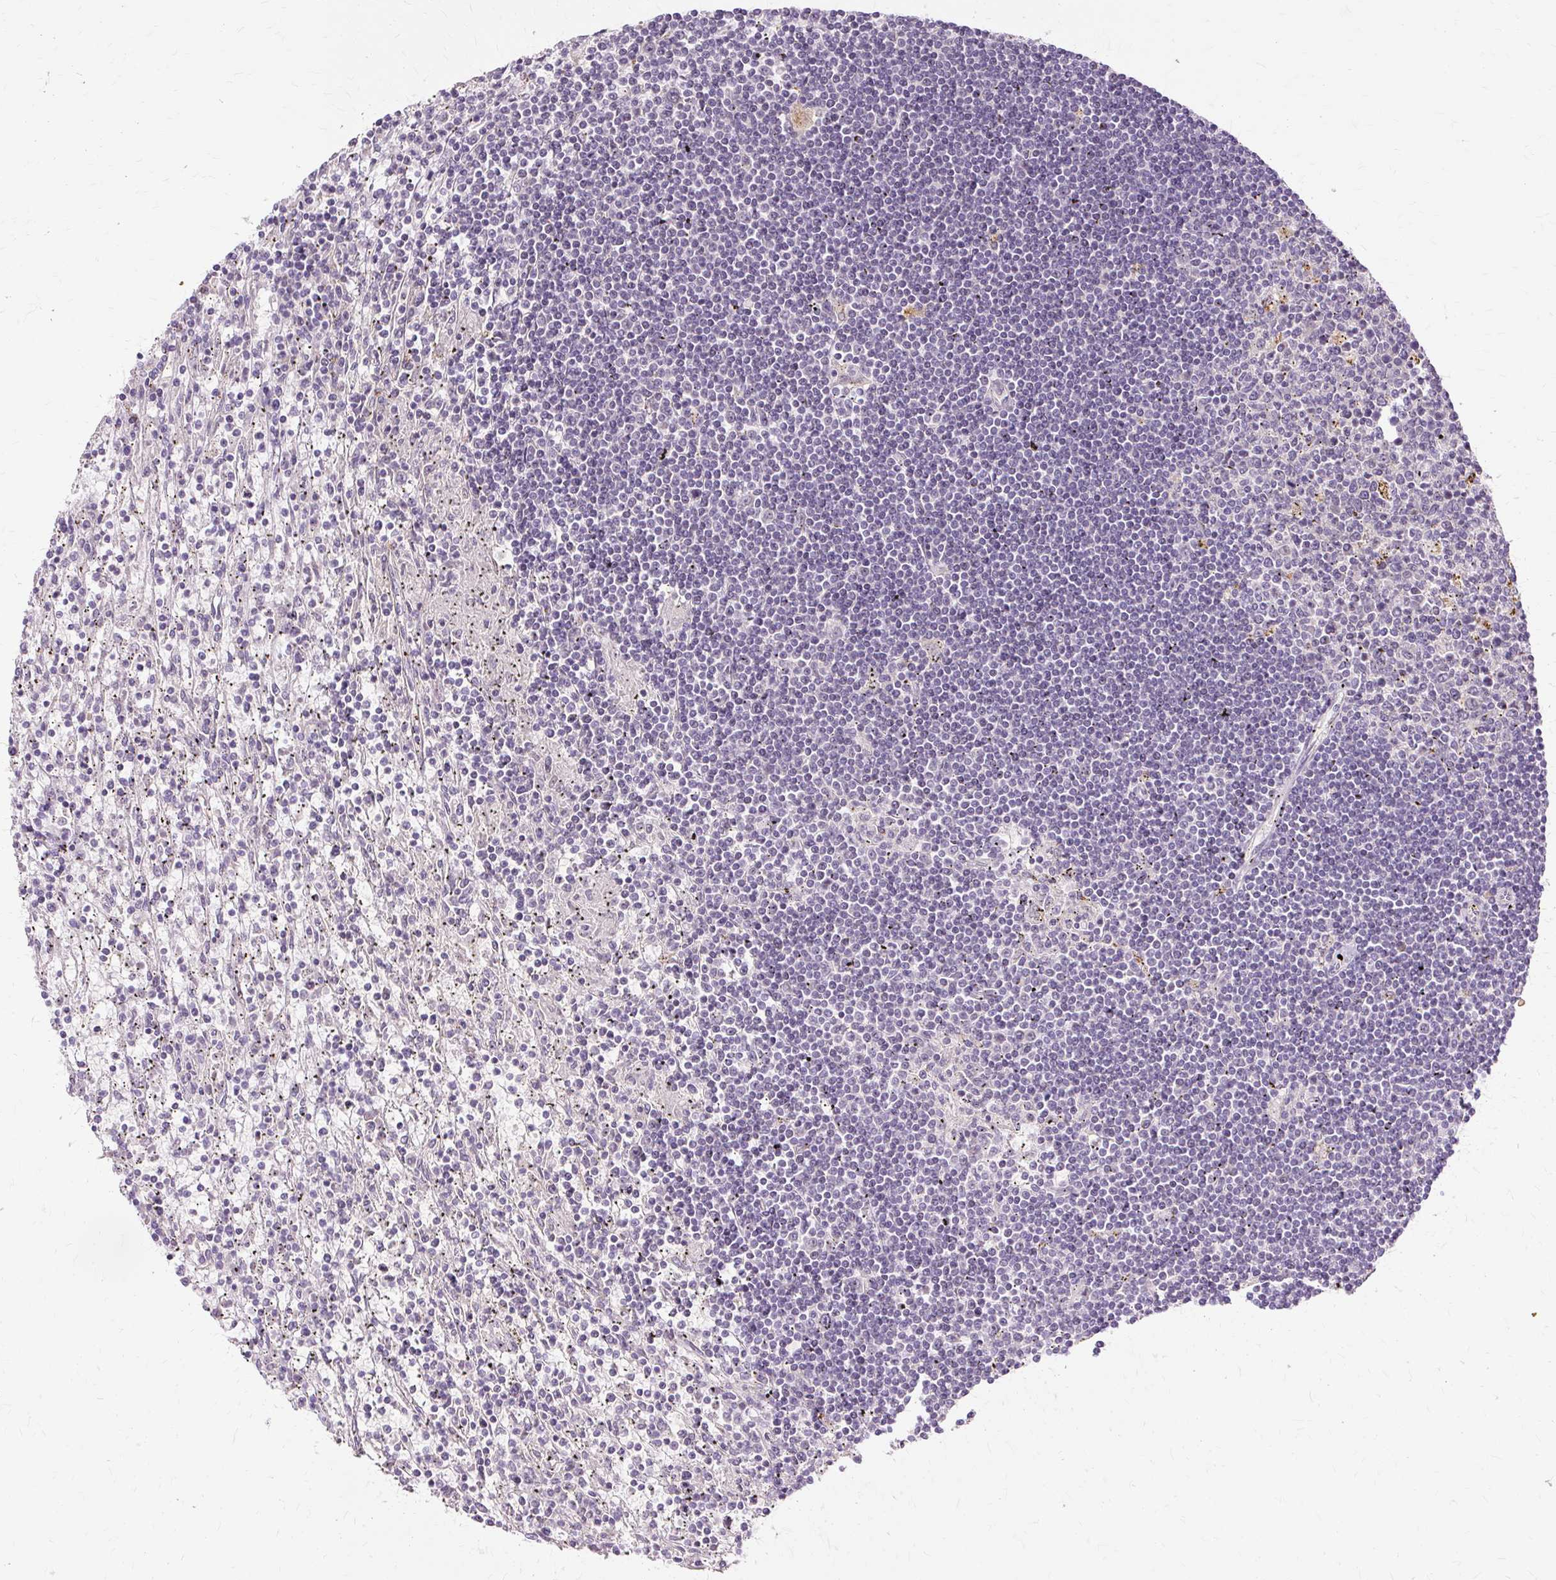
{"staining": {"intensity": "negative", "quantity": "none", "location": "none"}, "tissue": "lymphoma", "cell_type": "Tumor cells", "image_type": "cancer", "snomed": [{"axis": "morphology", "description": "Malignant lymphoma, non-Hodgkin's type, Low grade"}, {"axis": "topography", "description": "Spleen"}], "caption": "Immunohistochemical staining of human lymphoma demonstrates no significant staining in tumor cells. (DAB immunohistochemistry visualized using brightfield microscopy, high magnification).", "gene": "MMACHC", "patient": {"sex": "male", "age": 76}}